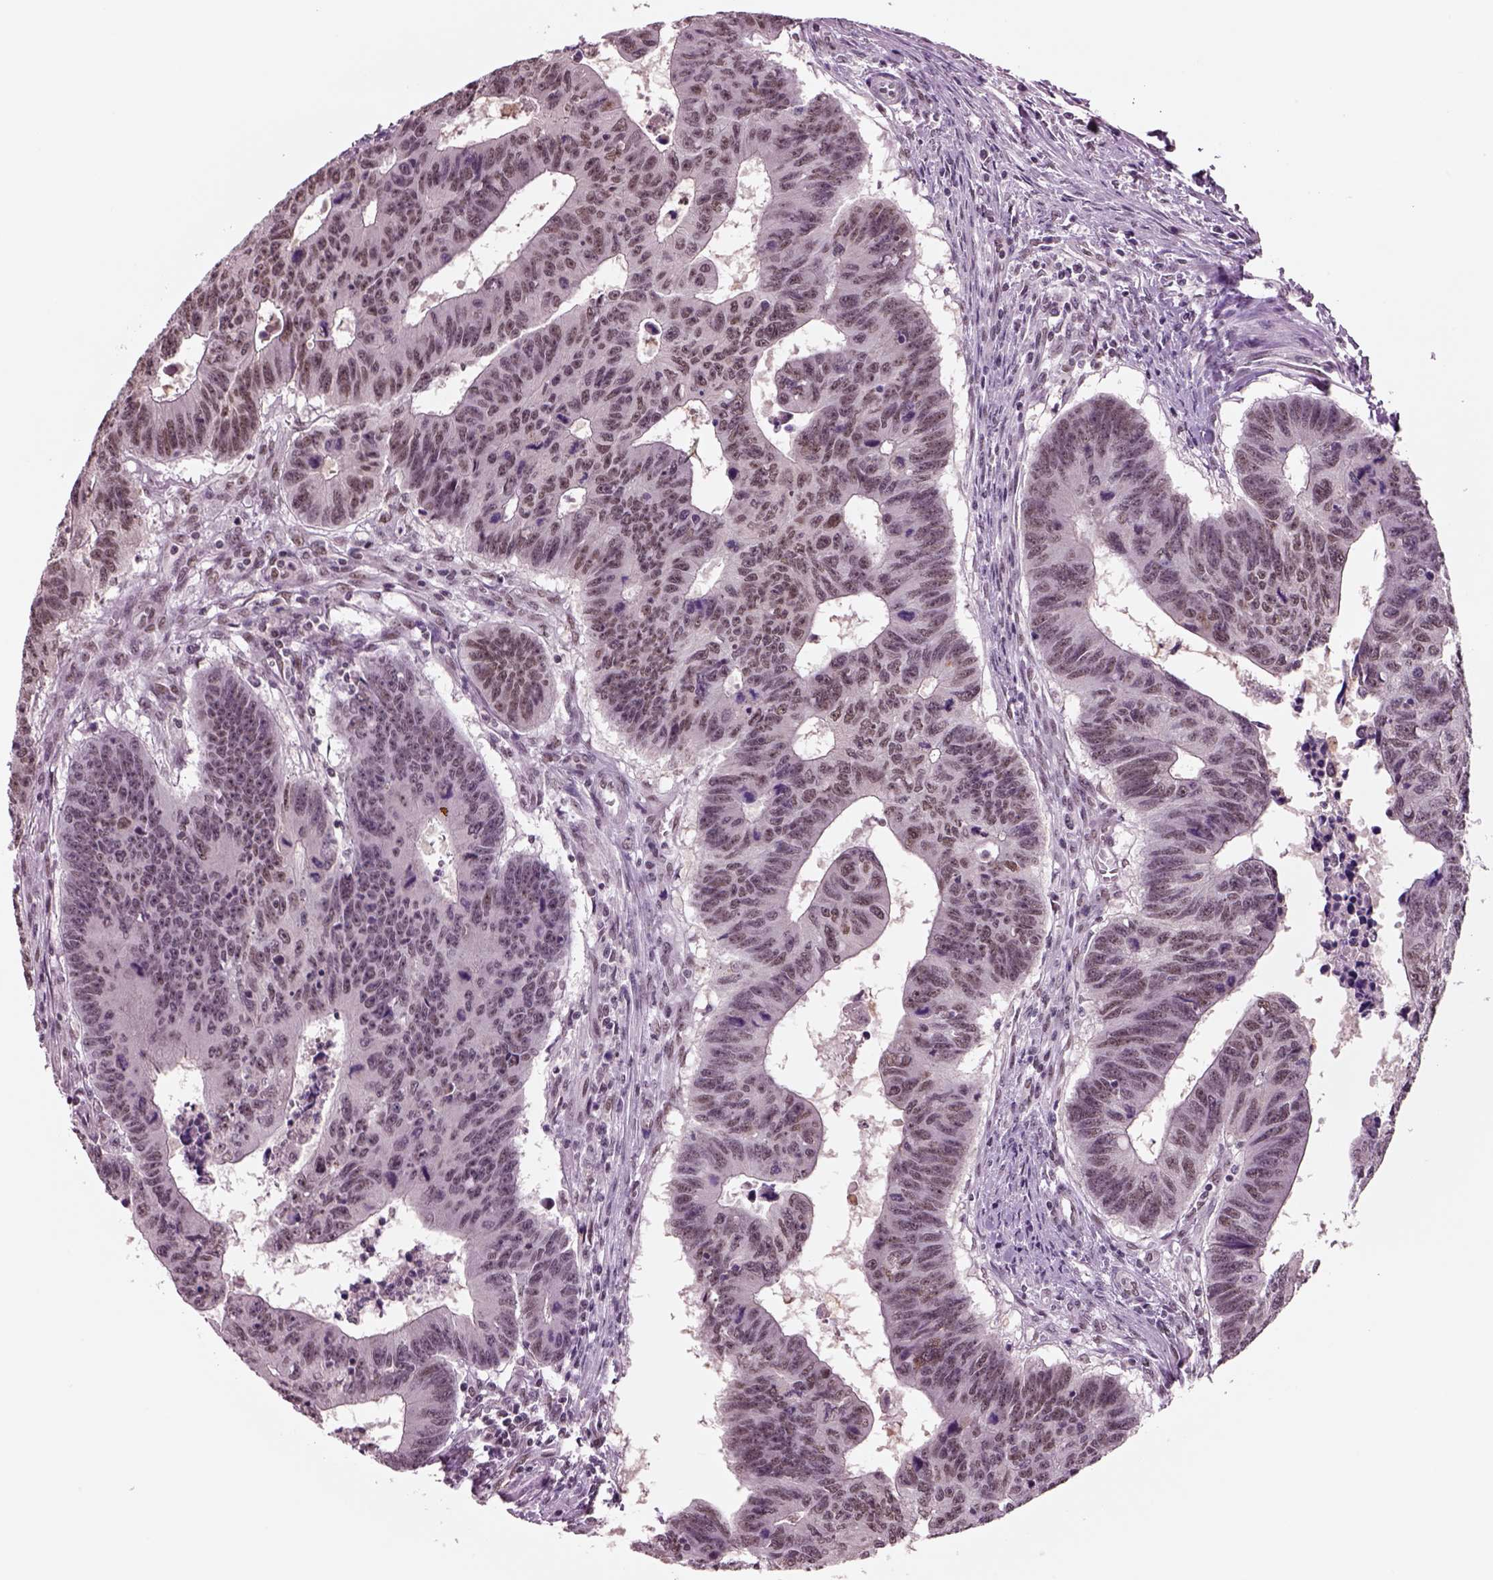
{"staining": {"intensity": "weak", "quantity": ">75%", "location": "nuclear"}, "tissue": "colorectal cancer", "cell_type": "Tumor cells", "image_type": "cancer", "snomed": [{"axis": "morphology", "description": "Adenocarcinoma, NOS"}, {"axis": "topography", "description": "Rectum"}], "caption": "IHC micrograph of human adenocarcinoma (colorectal) stained for a protein (brown), which exhibits low levels of weak nuclear staining in approximately >75% of tumor cells.", "gene": "SEPHS1", "patient": {"sex": "female", "age": 85}}